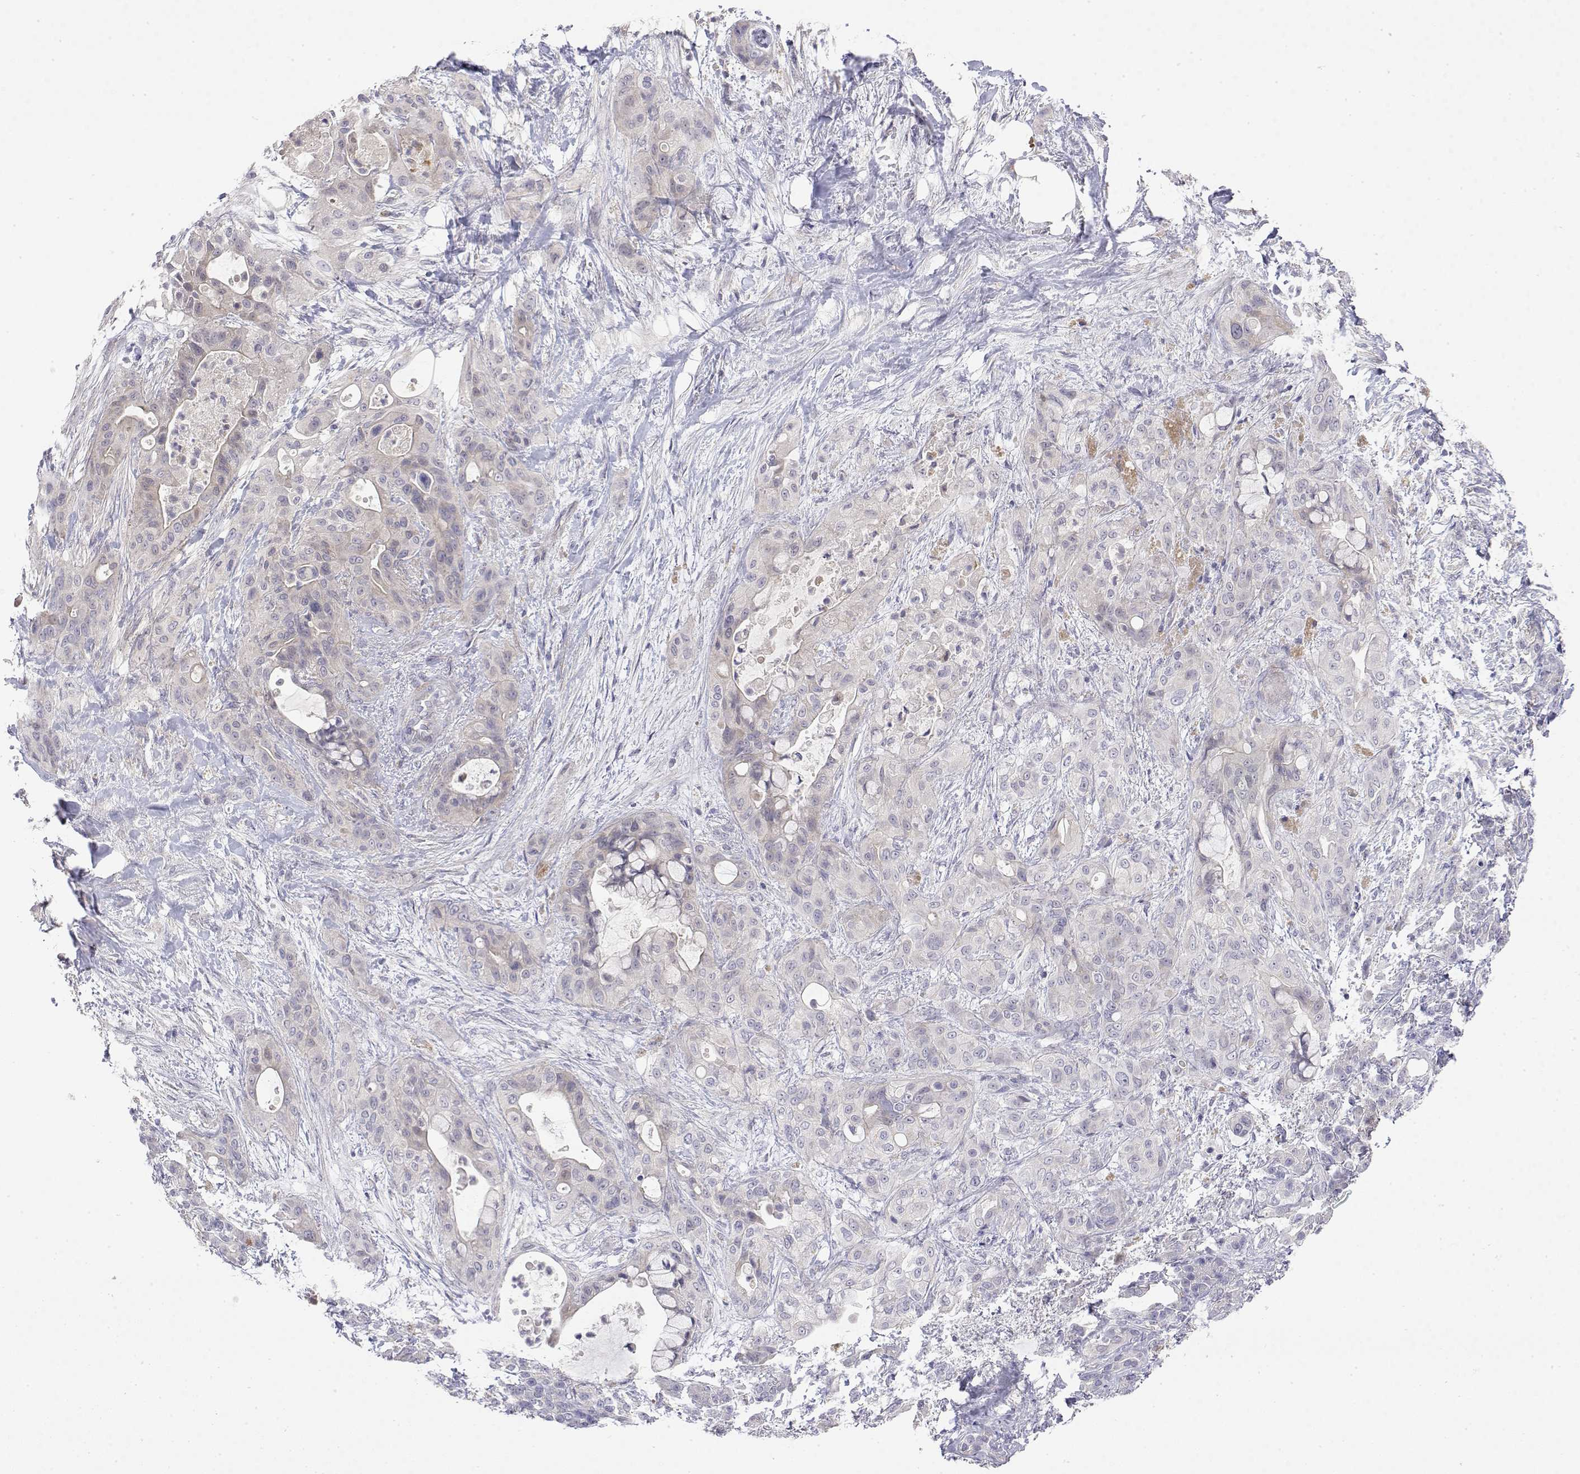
{"staining": {"intensity": "negative", "quantity": "none", "location": "none"}, "tissue": "pancreatic cancer", "cell_type": "Tumor cells", "image_type": "cancer", "snomed": [{"axis": "morphology", "description": "Adenocarcinoma, NOS"}, {"axis": "topography", "description": "Pancreas"}], "caption": "This is an IHC histopathology image of pancreatic cancer. There is no staining in tumor cells.", "gene": "GGACT", "patient": {"sex": "male", "age": 71}}